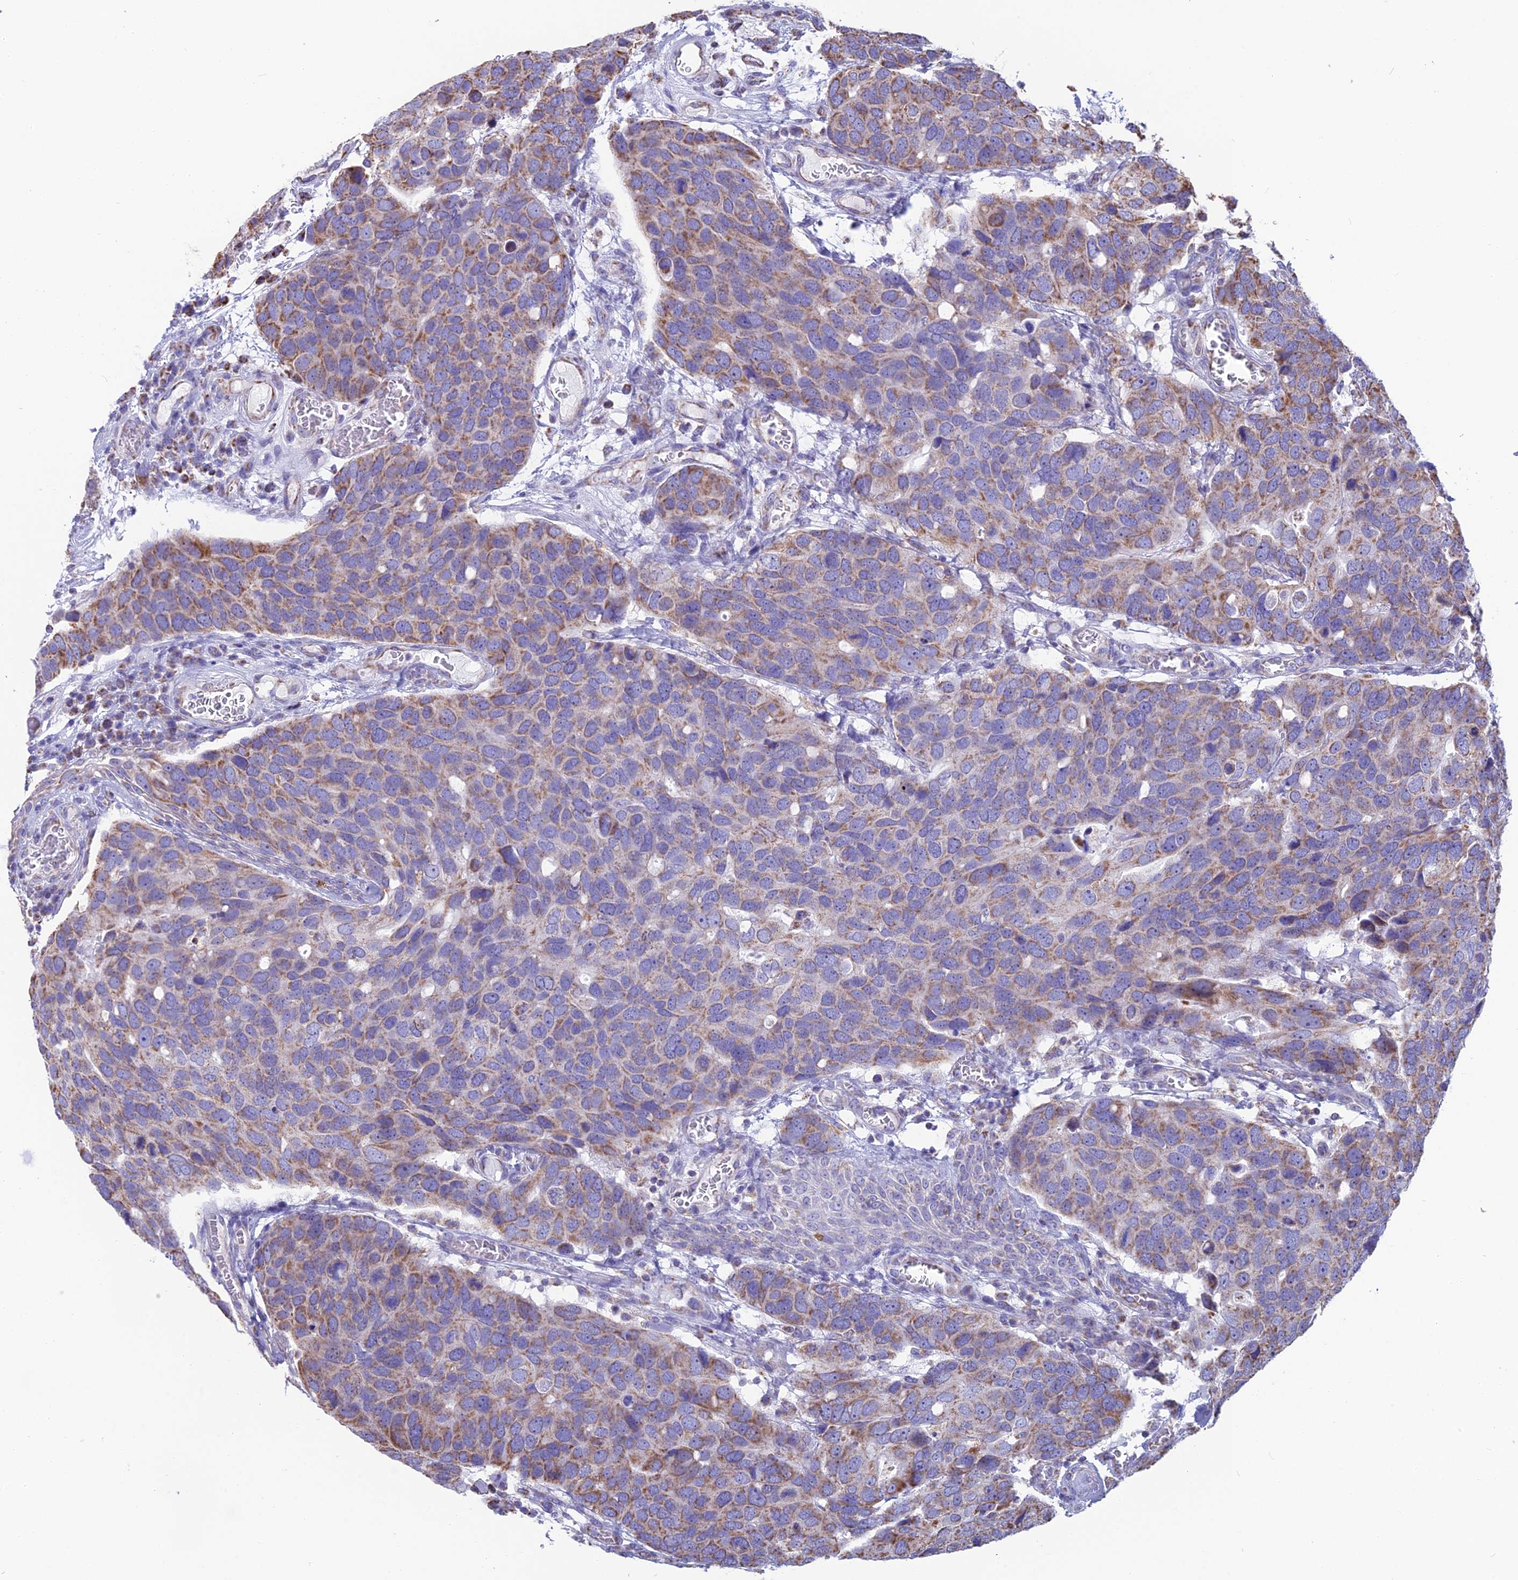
{"staining": {"intensity": "weak", "quantity": ">75%", "location": "cytoplasmic/membranous"}, "tissue": "breast cancer", "cell_type": "Tumor cells", "image_type": "cancer", "snomed": [{"axis": "morphology", "description": "Duct carcinoma"}, {"axis": "topography", "description": "Breast"}], "caption": "Immunohistochemistry (IHC) (DAB (3,3'-diaminobenzidine)) staining of human invasive ductal carcinoma (breast) shows weak cytoplasmic/membranous protein staining in approximately >75% of tumor cells.", "gene": "CS", "patient": {"sex": "female", "age": 83}}